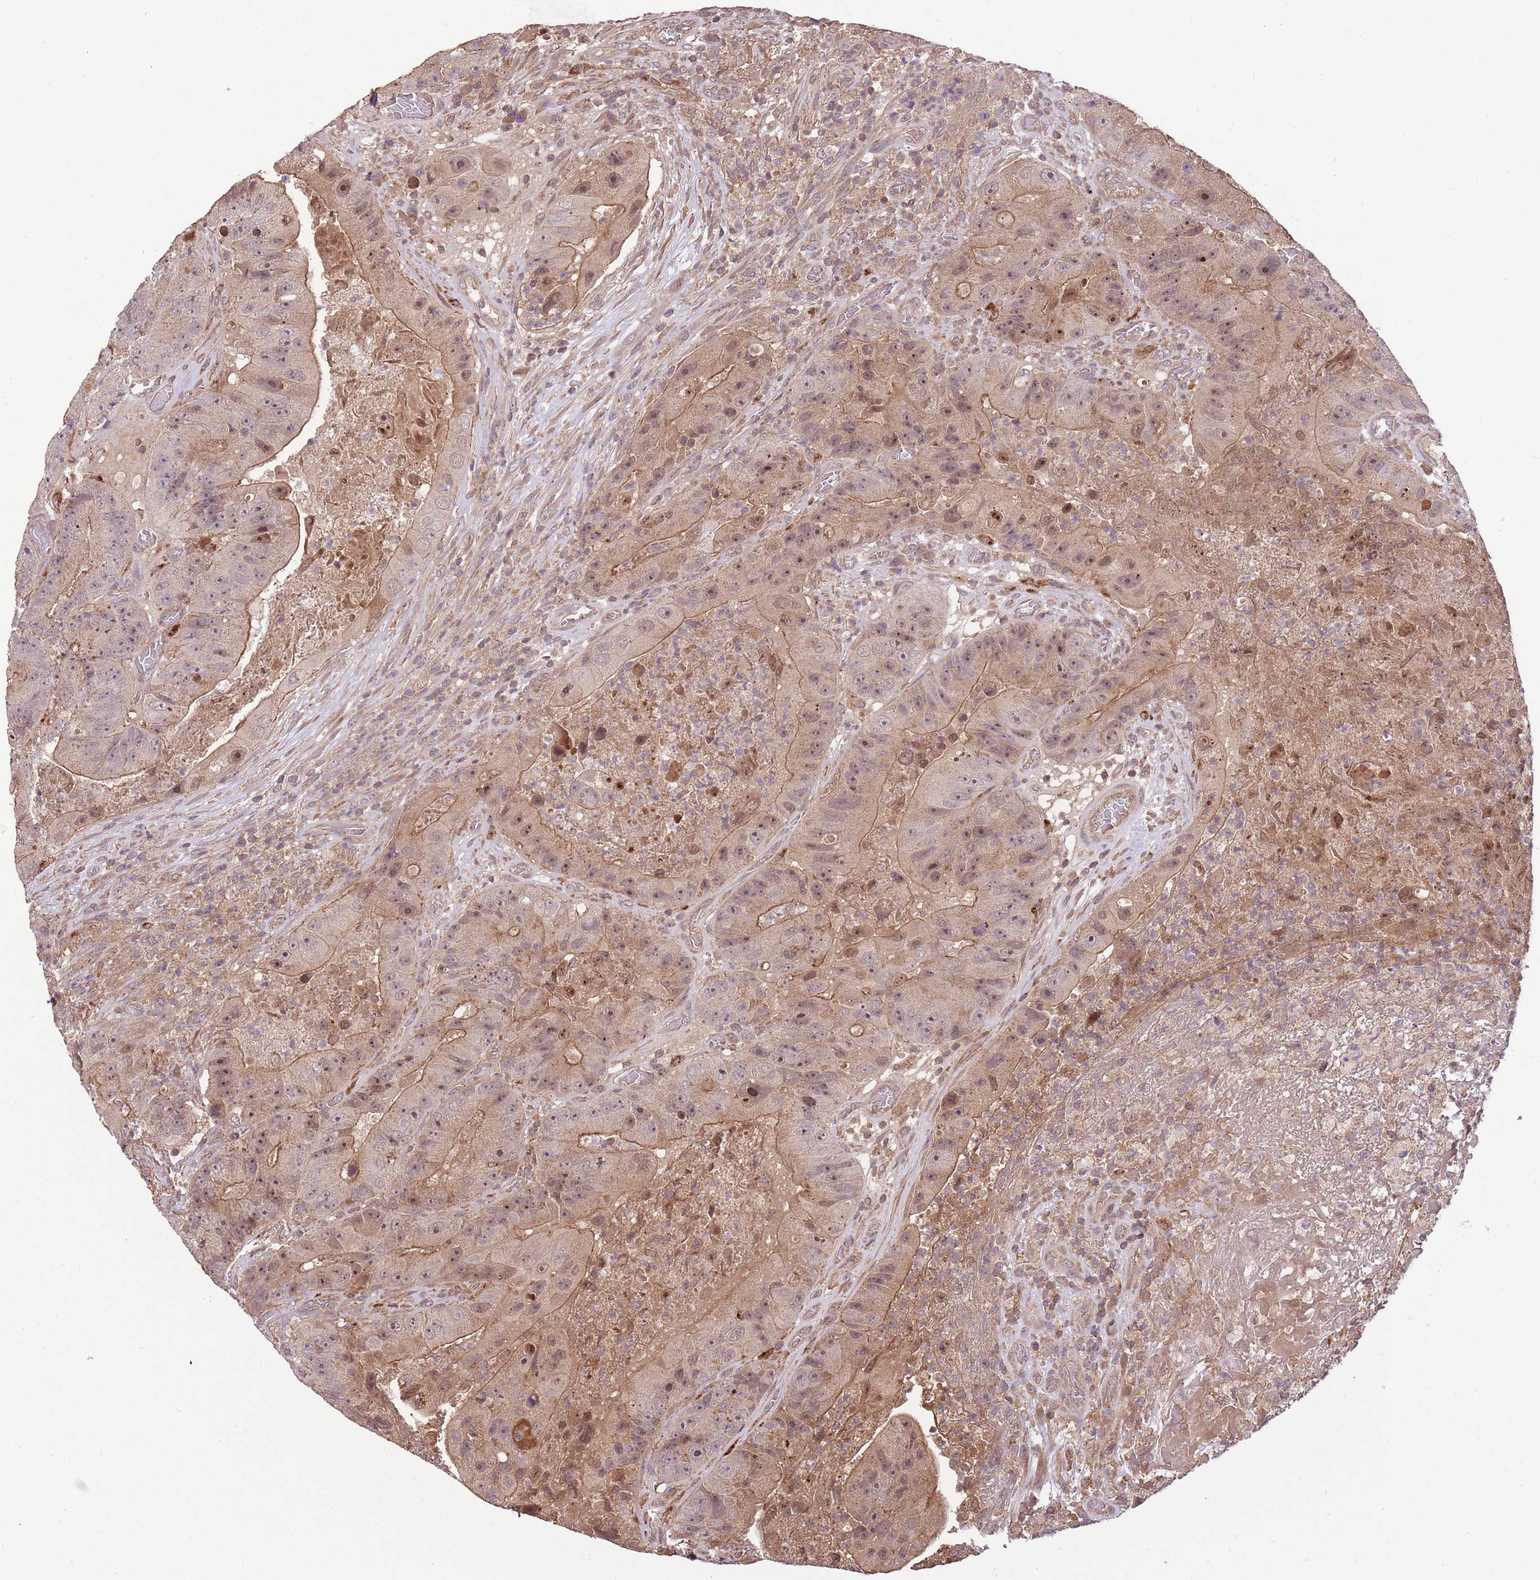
{"staining": {"intensity": "moderate", "quantity": "25%-75%", "location": "cytoplasmic/membranous,nuclear"}, "tissue": "colorectal cancer", "cell_type": "Tumor cells", "image_type": "cancer", "snomed": [{"axis": "morphology", "description": "Adenocarcinoma, NOS"}, {"axis": "topography", "description": "Colon"}], "caption": "The photomicrograph reveals immunohistochemical staining of colorectal adenocarcinoma. There is moderate cytoplasmic/membranous and nuclear positivity is appreciated in about 25%-75% of tumor cells.", "gene": "POLR3F", "patient": {"sex": "female", "age": 86}}